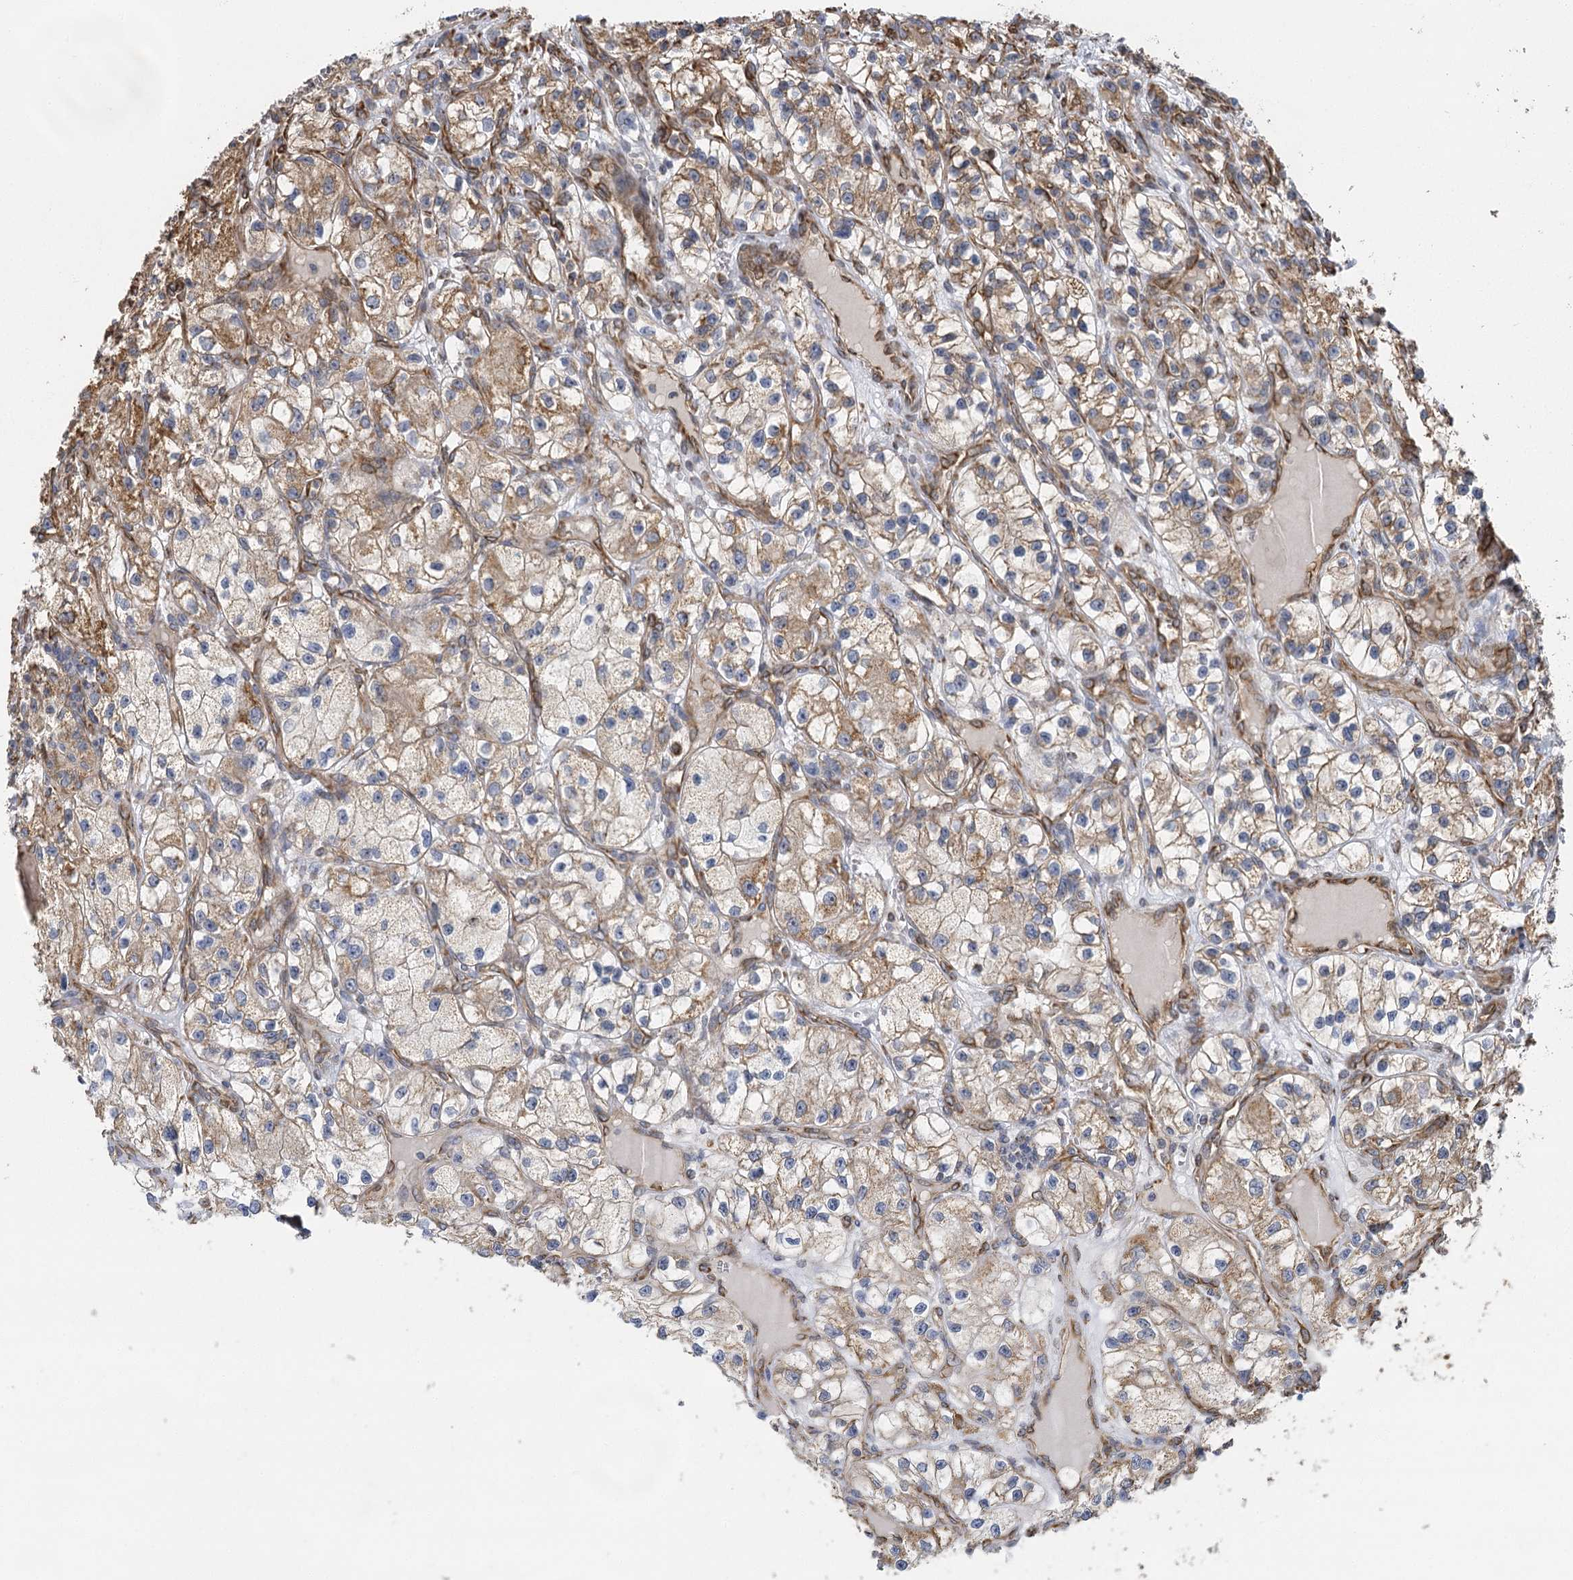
{"staining": {"intensity": "moderate", "quantity": "25%-75%", "location": "cytoplasmic/membranous"}, "tissue": "renal cancer", "cell_type": "Tumor cells", "image_type": "cancer", "snomed": [{"axis": "morphology", "description": "Adenocarcinoma, NOS"}, {"axis": "topography", "description": "Kidney"}], "caption": "Renal cancer (adenocarcinoma) stained for a protein (brown) exhibits moderate cytoplasmic/membranous positive positivity in approximately 25%-75% of tumor cells.", "gene": "IL11RA", "patient": {"sex": "female", "age": 57}}